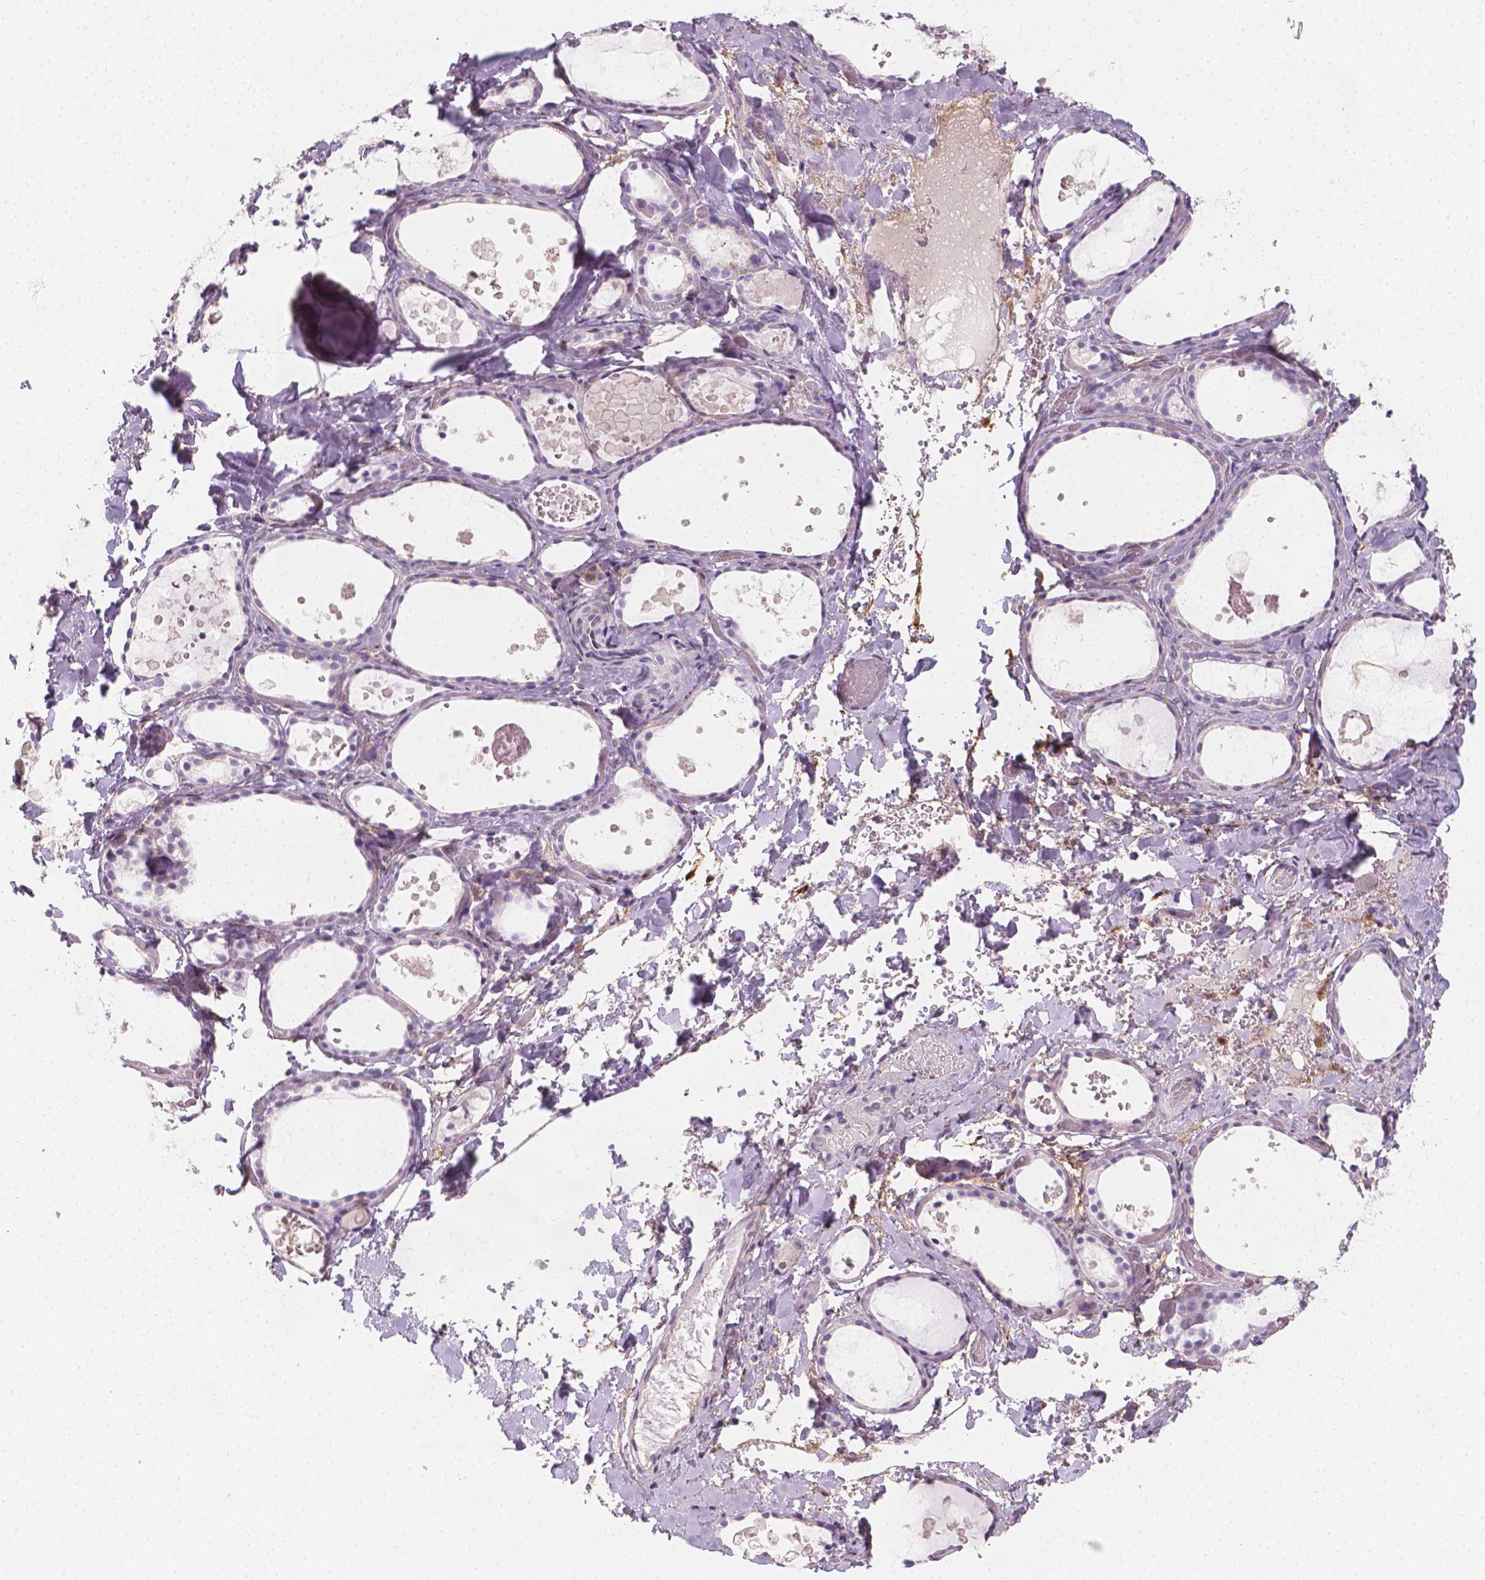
{"staining": {"intensity": "negative", "quantity": "none", "location": "none"}, "tissue": "thyroid gland", "cell_type": "Glandular cells", "image_type": "normal", "snomed": [{"axis": "morphology", "description": "Normal tissue, NOS"}, {"axis": "topography", "description": "Thyroid gland"}], "caption": "Human thyroid gland stained for a protein using IHC exhibits no expression in glandular cells.", "gene": "TNFAIP2", "patient": {"sex": "female", "age": 56}}